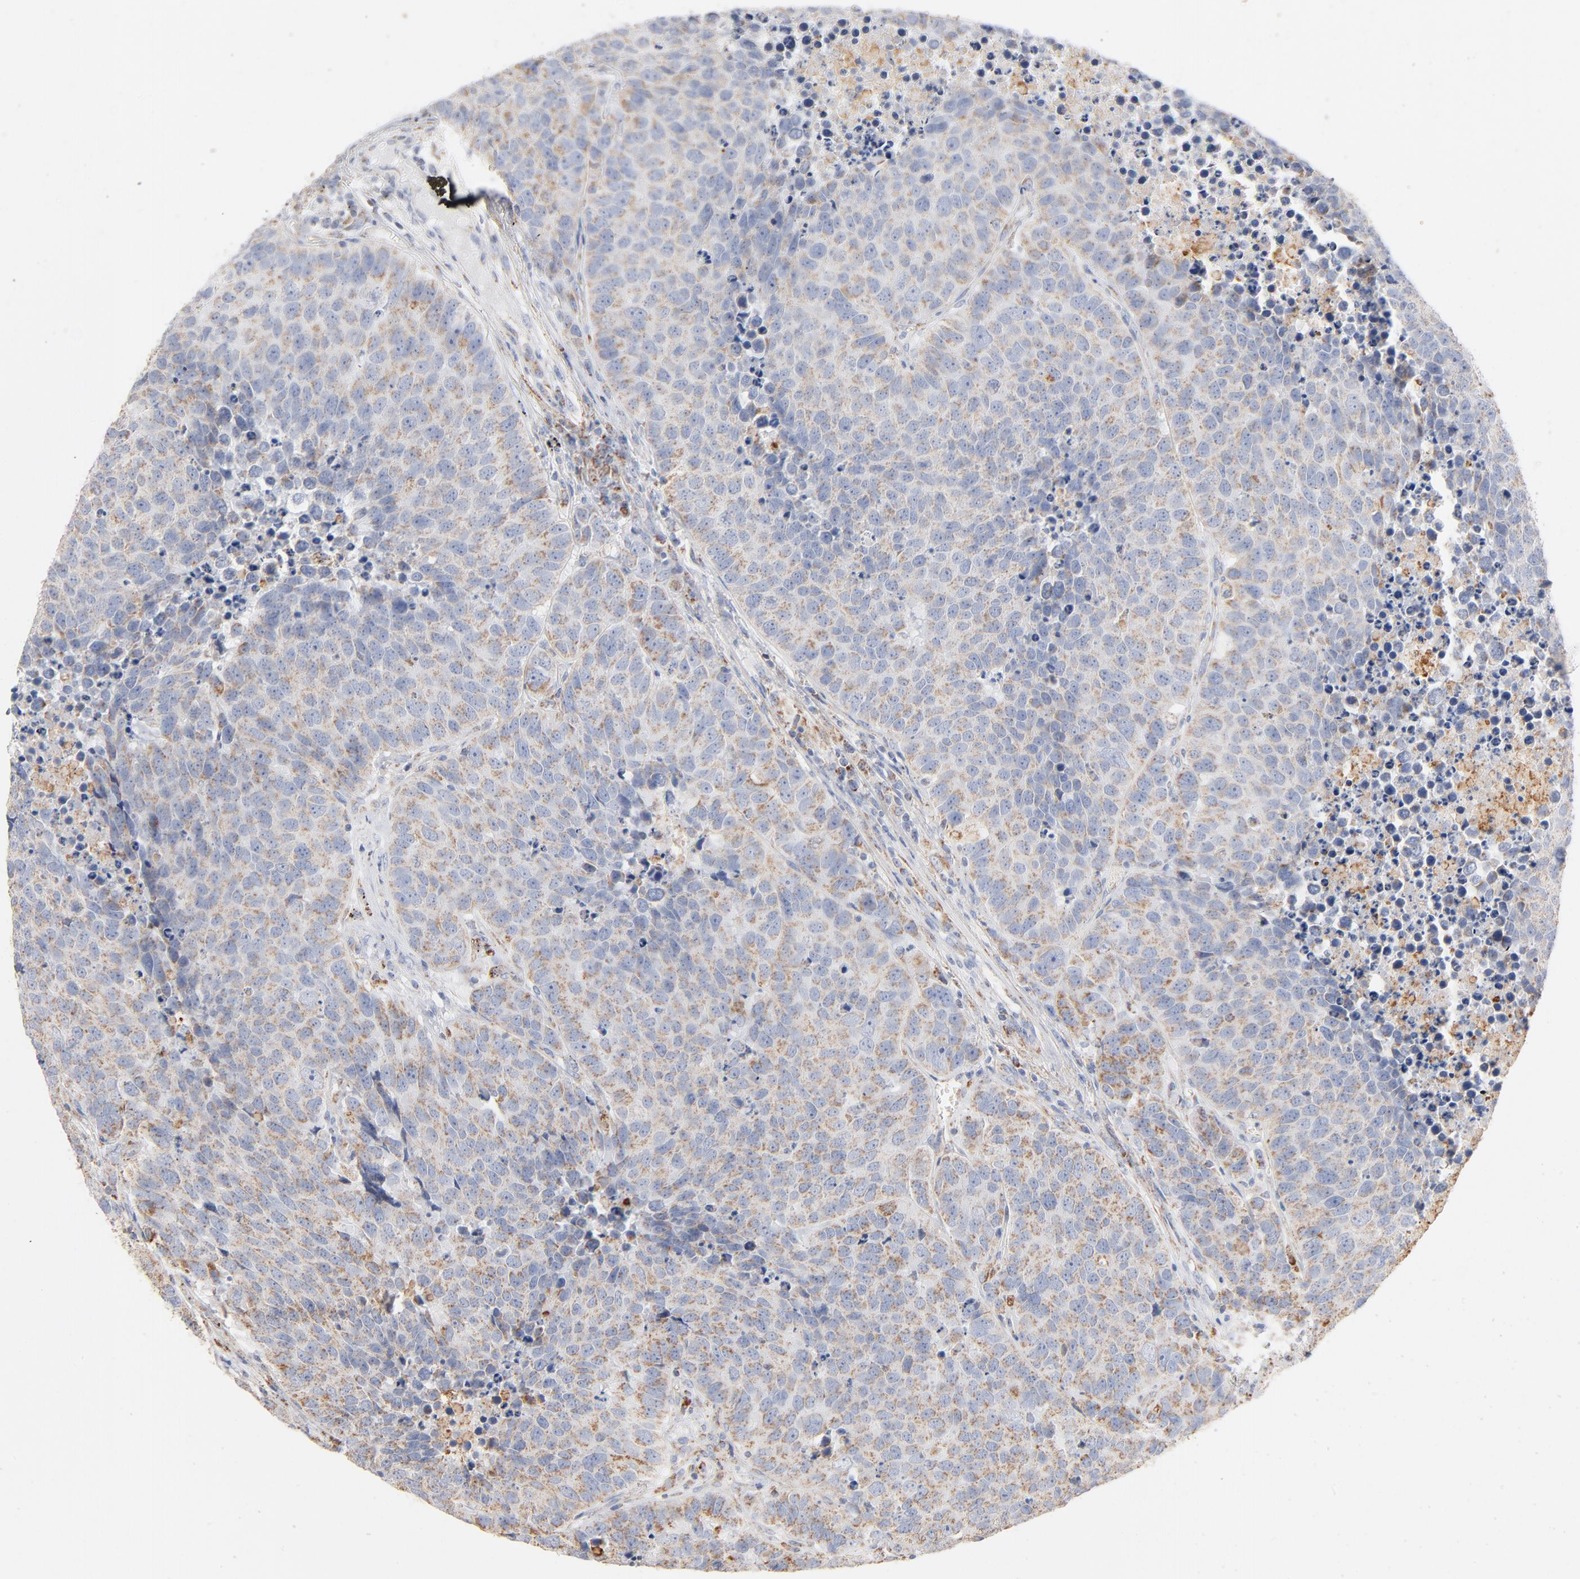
{"staining": {"intensity": "moderate", "quantity": ">75%", "location": "cytoplasmic/membranous"}, "tissue": "carcinoid", "cell_type": "Tumor cells", "image_type": "cancer", "snomed": [{"axis": "morphology", "description": "Carcinoid, malignant, NOS"}, {"axis": "topography", "description": "Lung"}], "caption": "Malignant carcinoid stained with a protein marker displays moderate staining in tumor cells.", "gene": "UQCRC1", "patient": {"sex": "male", "age": 60}}